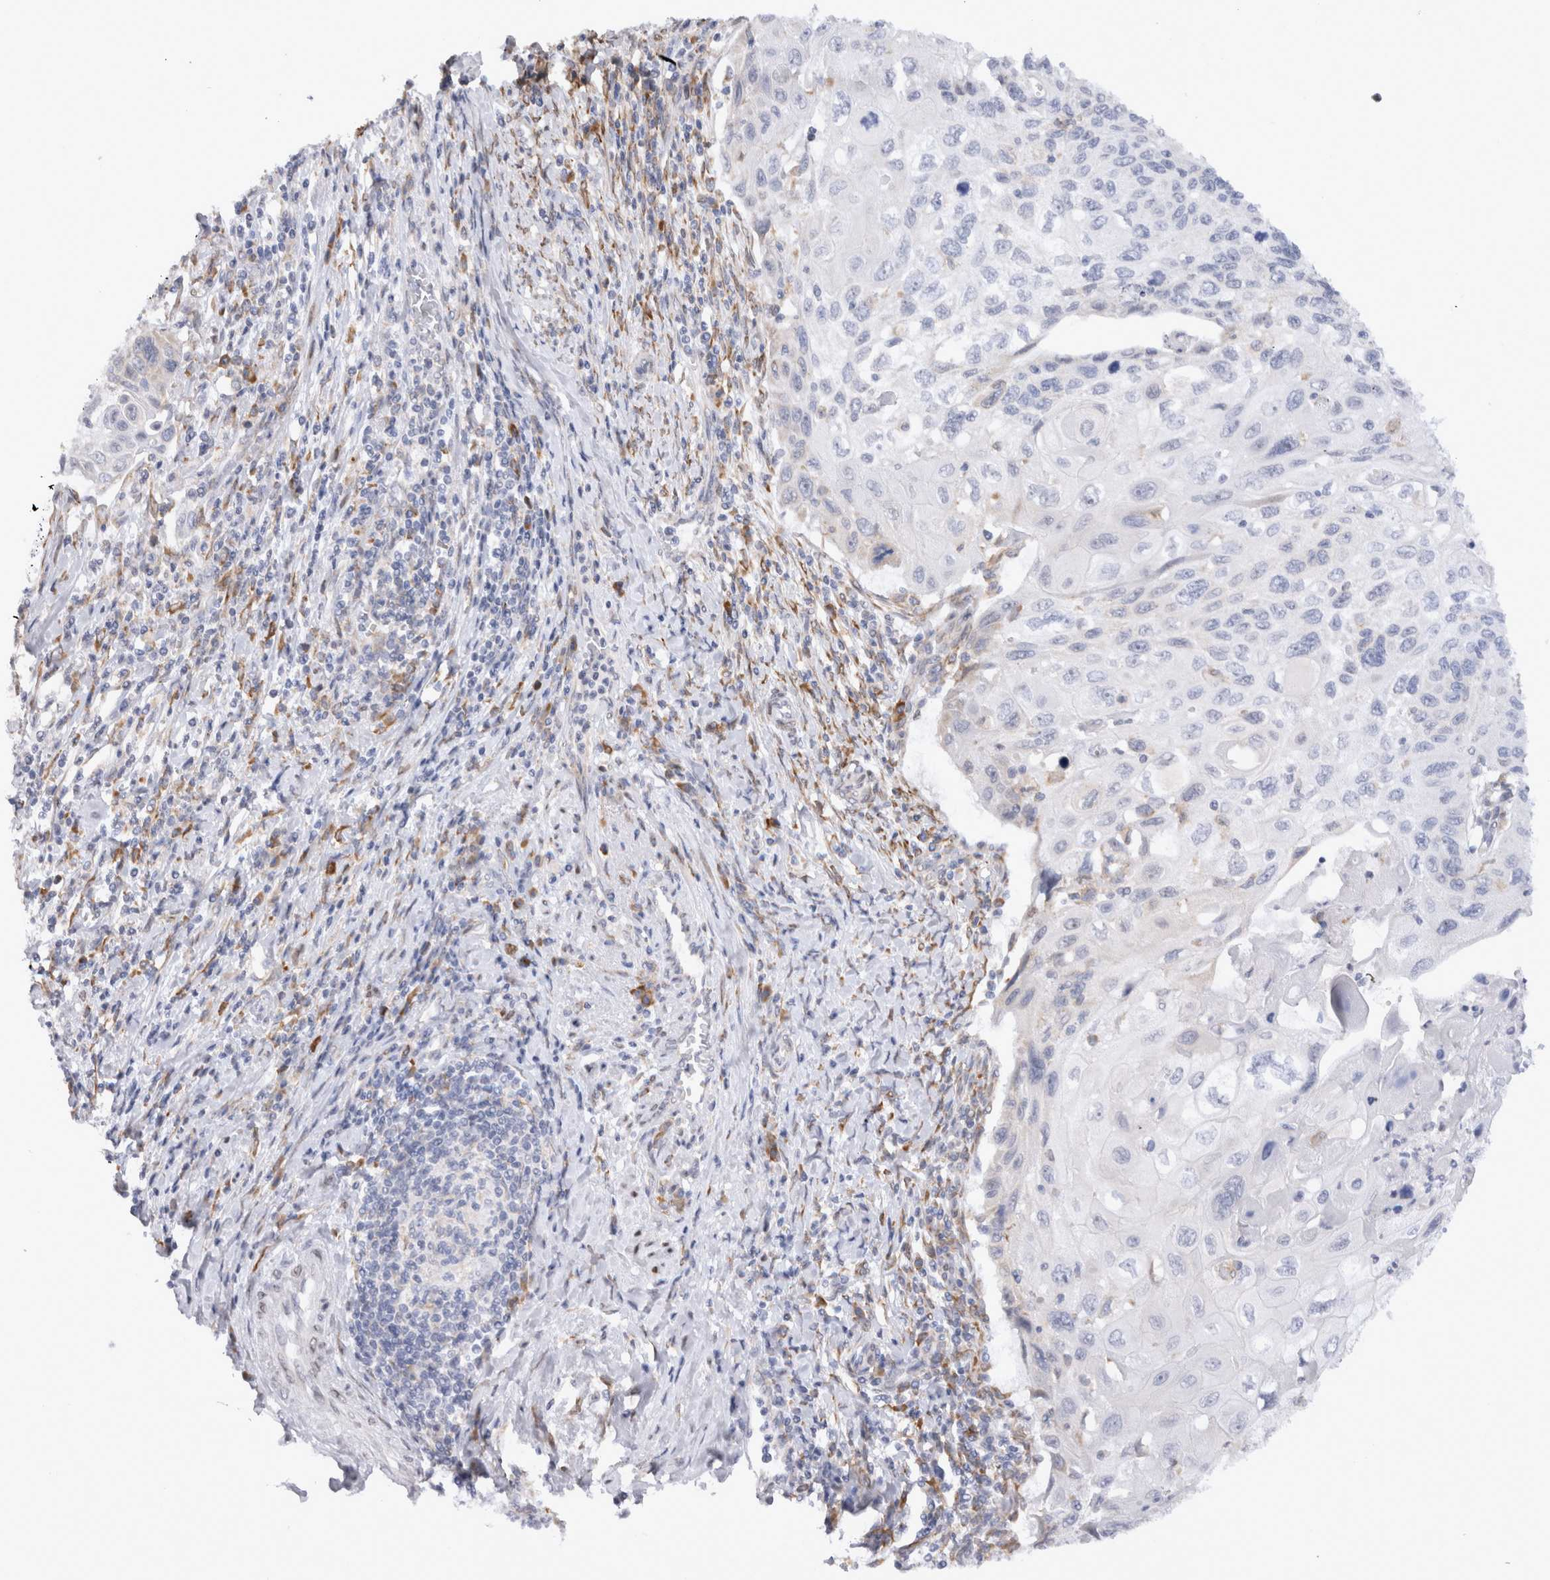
{"staining": {"intensity": "negative", "quantity": "none", "location": "none"}, "tissue": "cervical cancer", "cell_type": "Tumor cells", "image_type": "cancer", "snomed": [{"axis": "morphology", "description": "Squamous cell carcinoma, NOS"}, {"axis": "topography", "description": "Cervix"}], "caption": "Immunohistochemical staining of human squamous cell carcinoma (cervical) displays no significant staining in tumor cells.", "gene": "VCPIP1", "patient": {"sex": "female", "age": 70}}